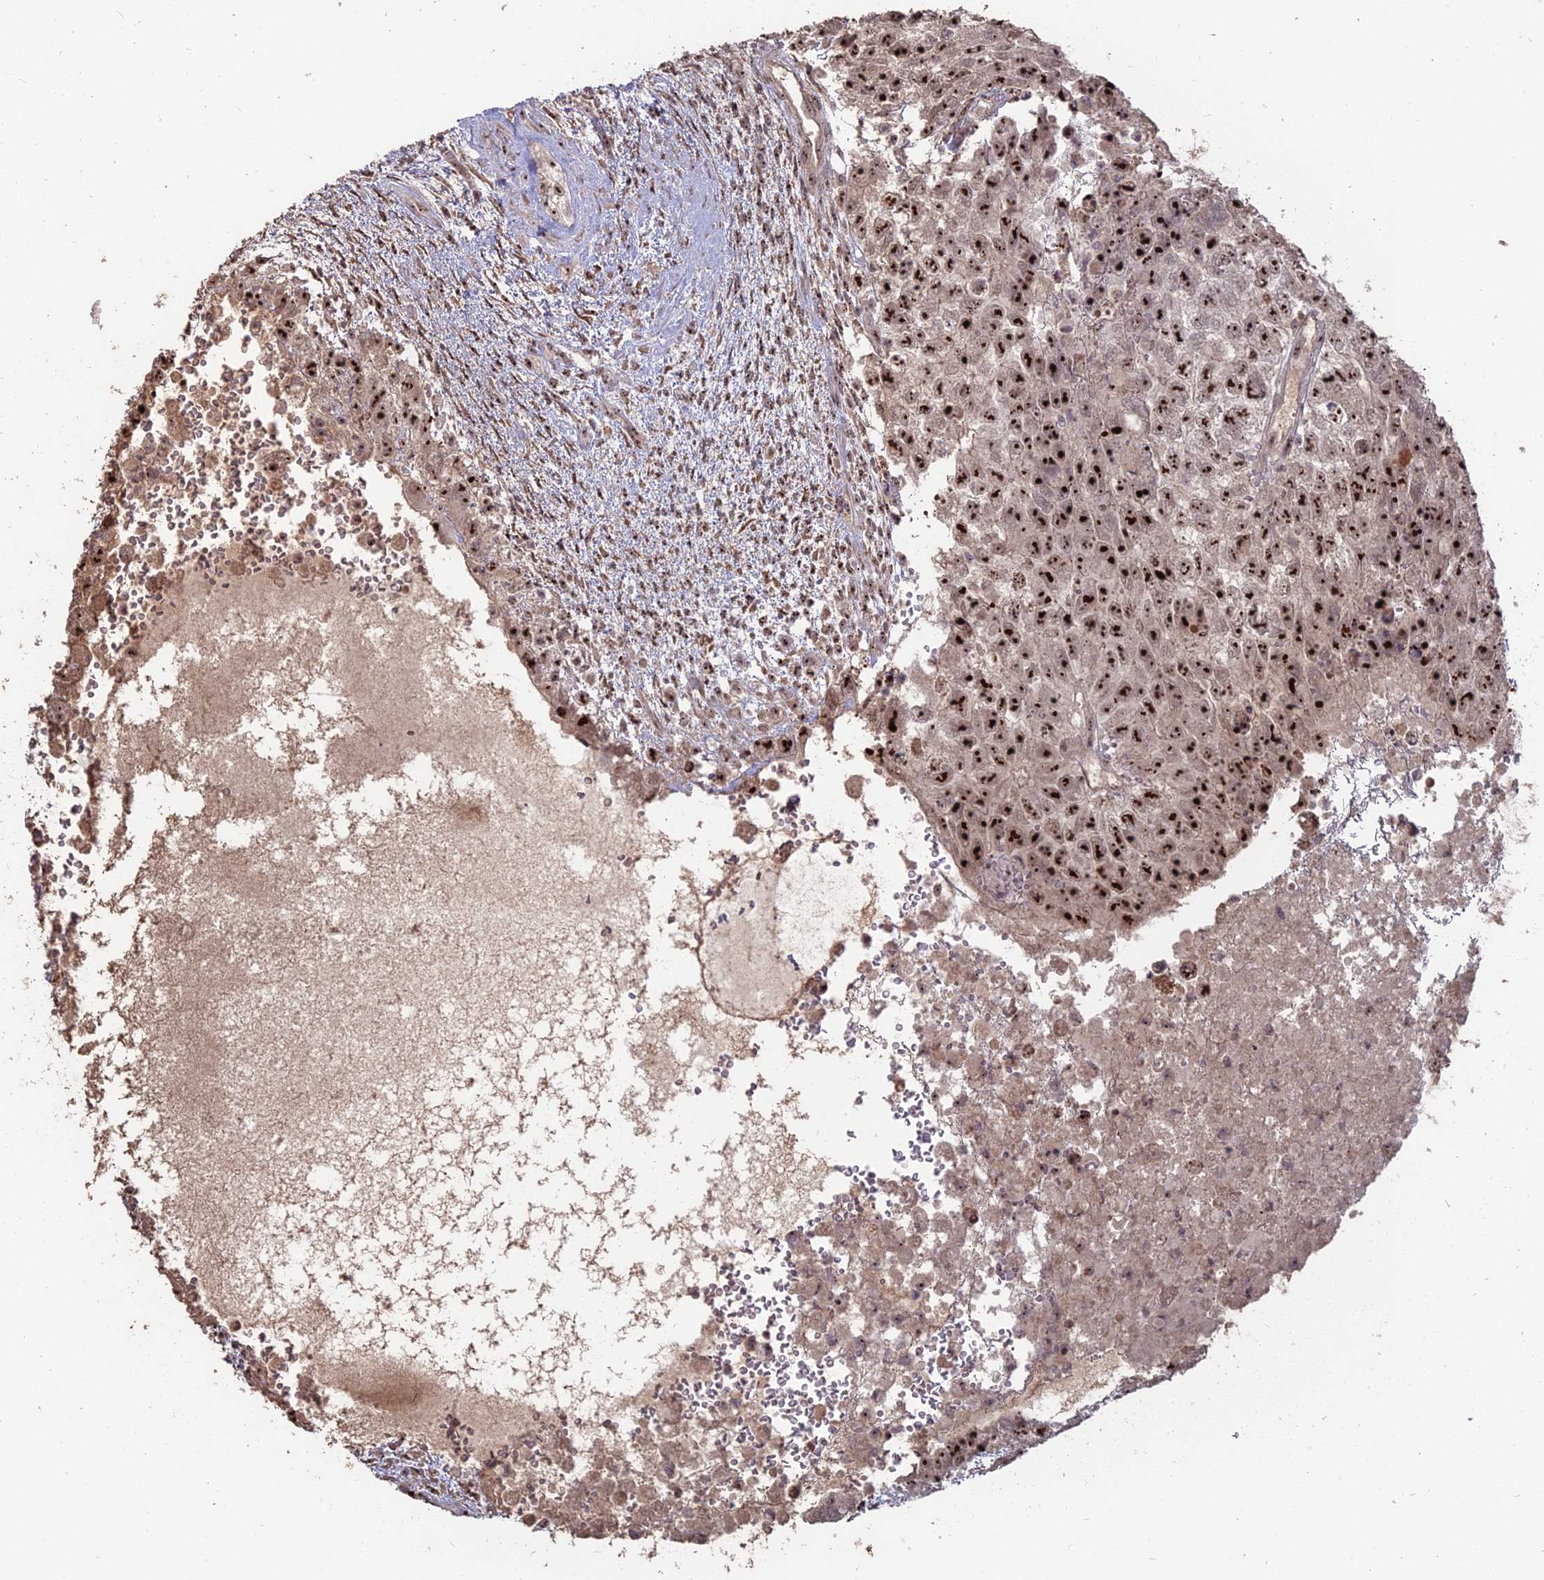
{"staining": {"intensity": "strong", "quantity": ">75%", "location": "nuclear"}, "tissue": "testis cancer", "cell_type": "Tumor cells", "image_type": "cancer", "snomed": [{"axis": "morphology", "description": "Carcinoma, Embryonal, NOS"}, {"axis": "topography", "description": "Testis"}], "caption": "Testis embryonal carcinoma tissue exhibits strong nuclear staining in about >75% of tumor cells, visualized by immunohistochemistry. (DAB (3,3'-diaminobenzidine) = brown stain, brightfield microscopy at high magnification).", "gene": "FAM131A", "patient": {"sex": "male", "age": 26}}